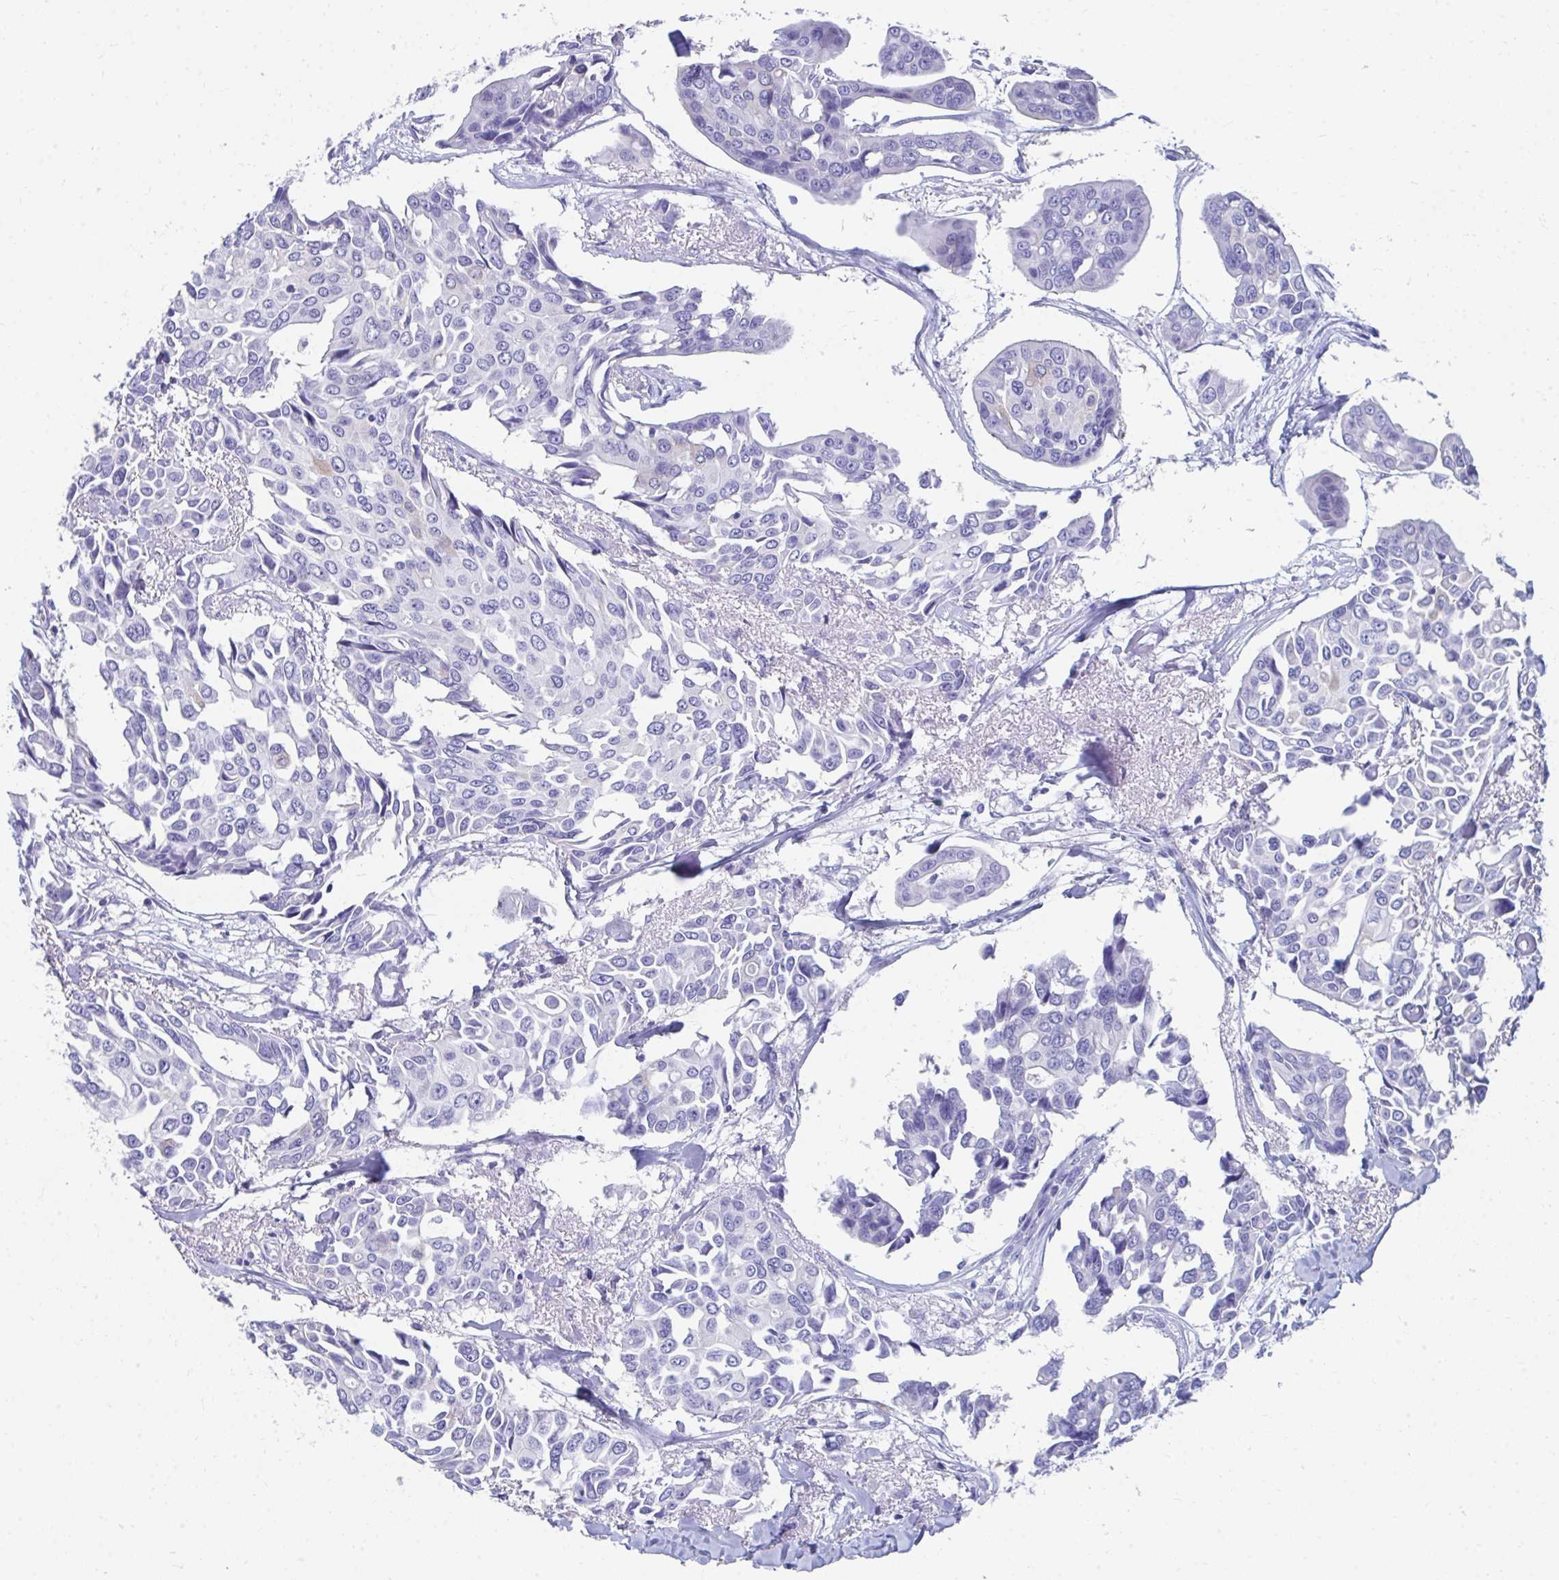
{"staining": {"intensity": "negative", "quantity": "none", "location": "none"}, "tissue": "breast cancer", "cell_type": "Tumor cells", "image_type": "cancer", "snomed": [{"axis": "morphology", "description": "Duct carcinoma"}, {"axis": "topography", "description": "Breast"}], "caption": "Breast cancer was stained to show a protein in brown. There is no significant expression in tumor cells.", "gene": "HGD", "patient": {"sex": "female", "age": 54}}